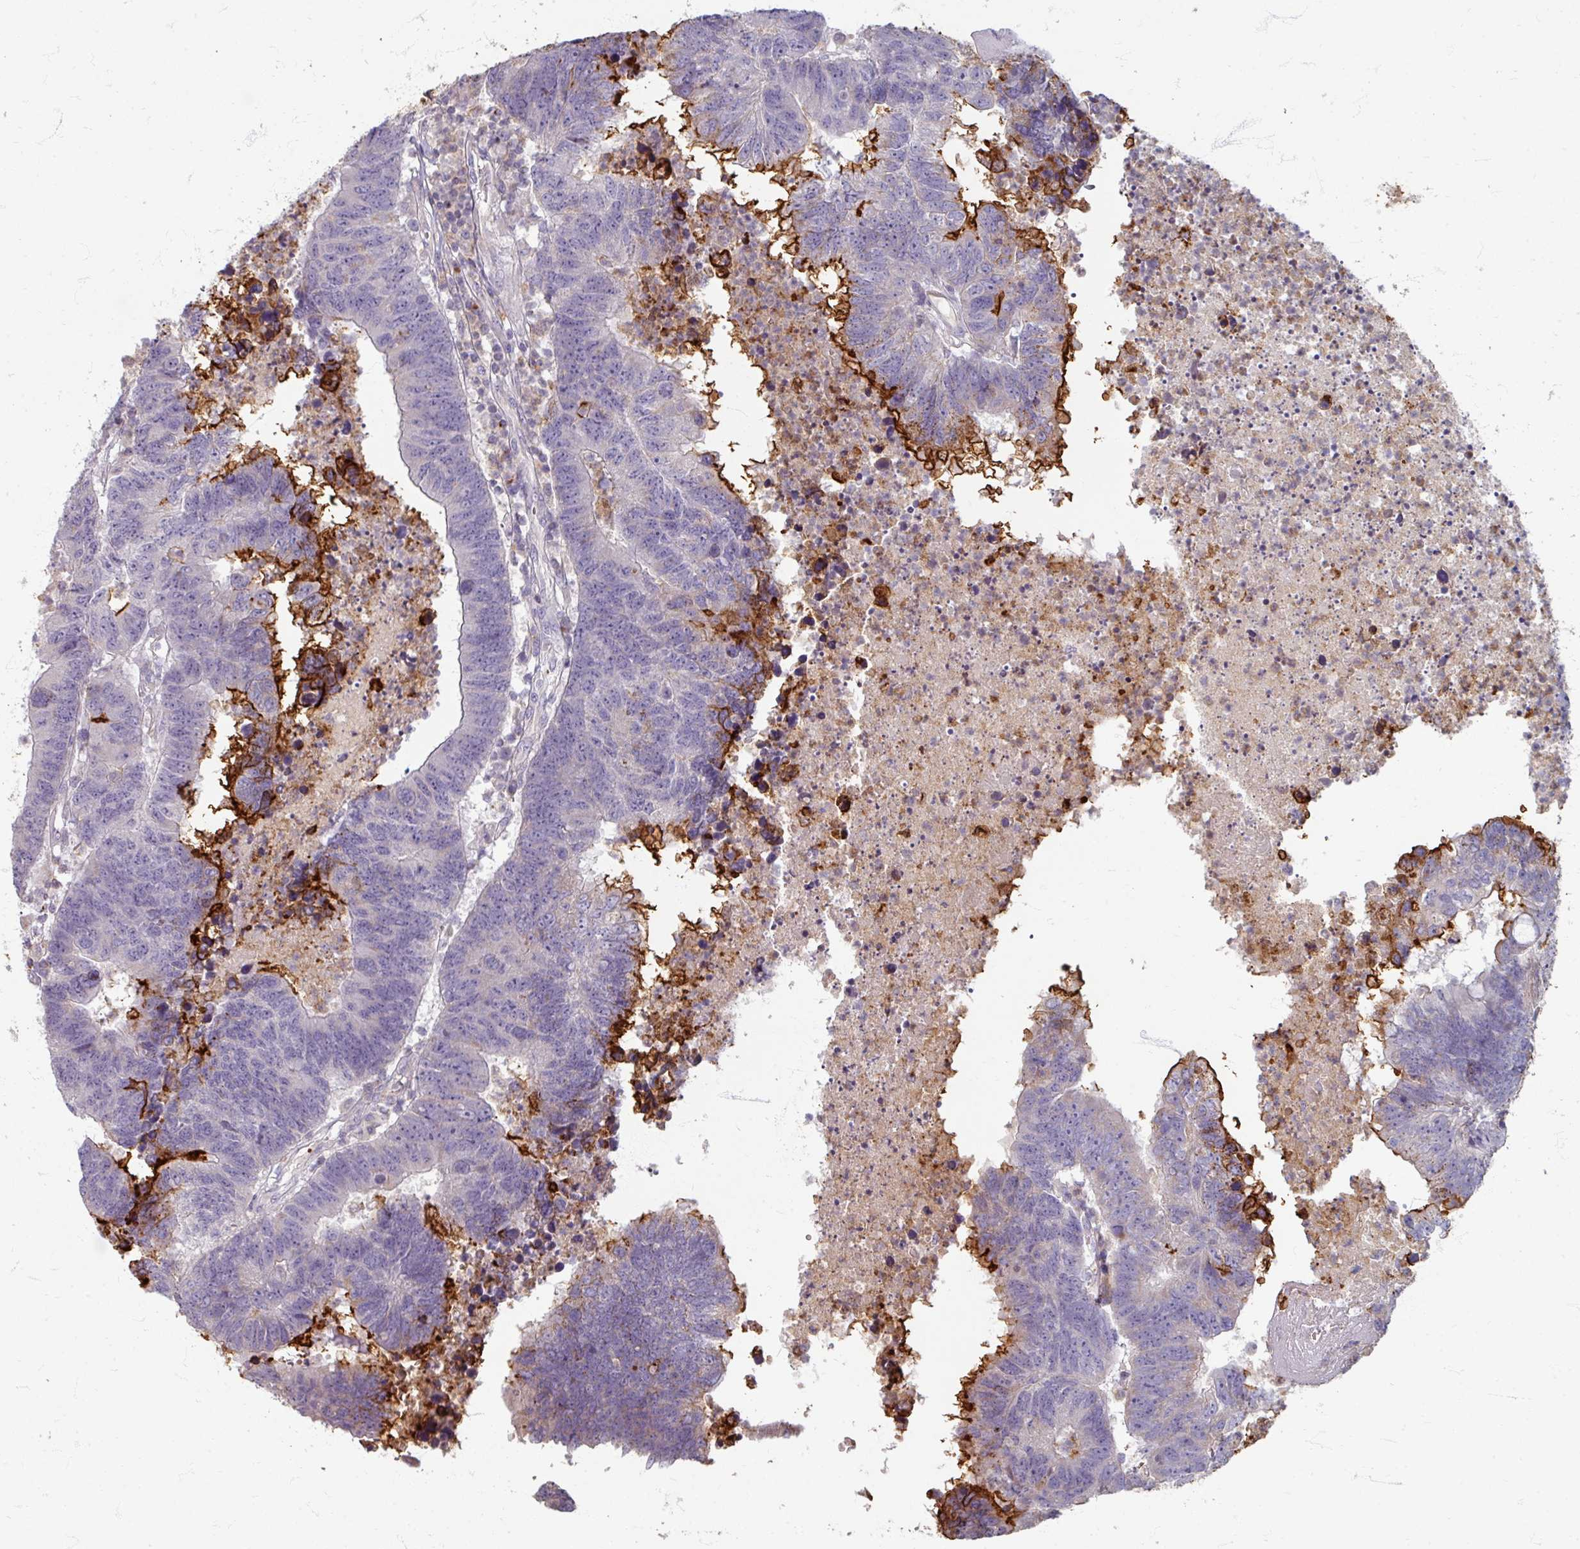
{"staining": {"intensity": "negative", "quantity": "none", "location": "none"}, "tissue": "colorectal cancer", "cell_type": "Tumor cells", "image_type": "cancer", "snomed": [{"axis": "morphology", "description": "Adenocarcinoma, NOS"}, {"axis": "topography", "description": "Colon"}], "caption": "A photomicrograph of adenocarcinoma (colorectal) stained for a protein shows no brown staining in tumor cells. (DAB IHC with hematoxylin counter stain).", "gene": "GABARAPL1", "patient": {"sex": "female", "age": 48}}